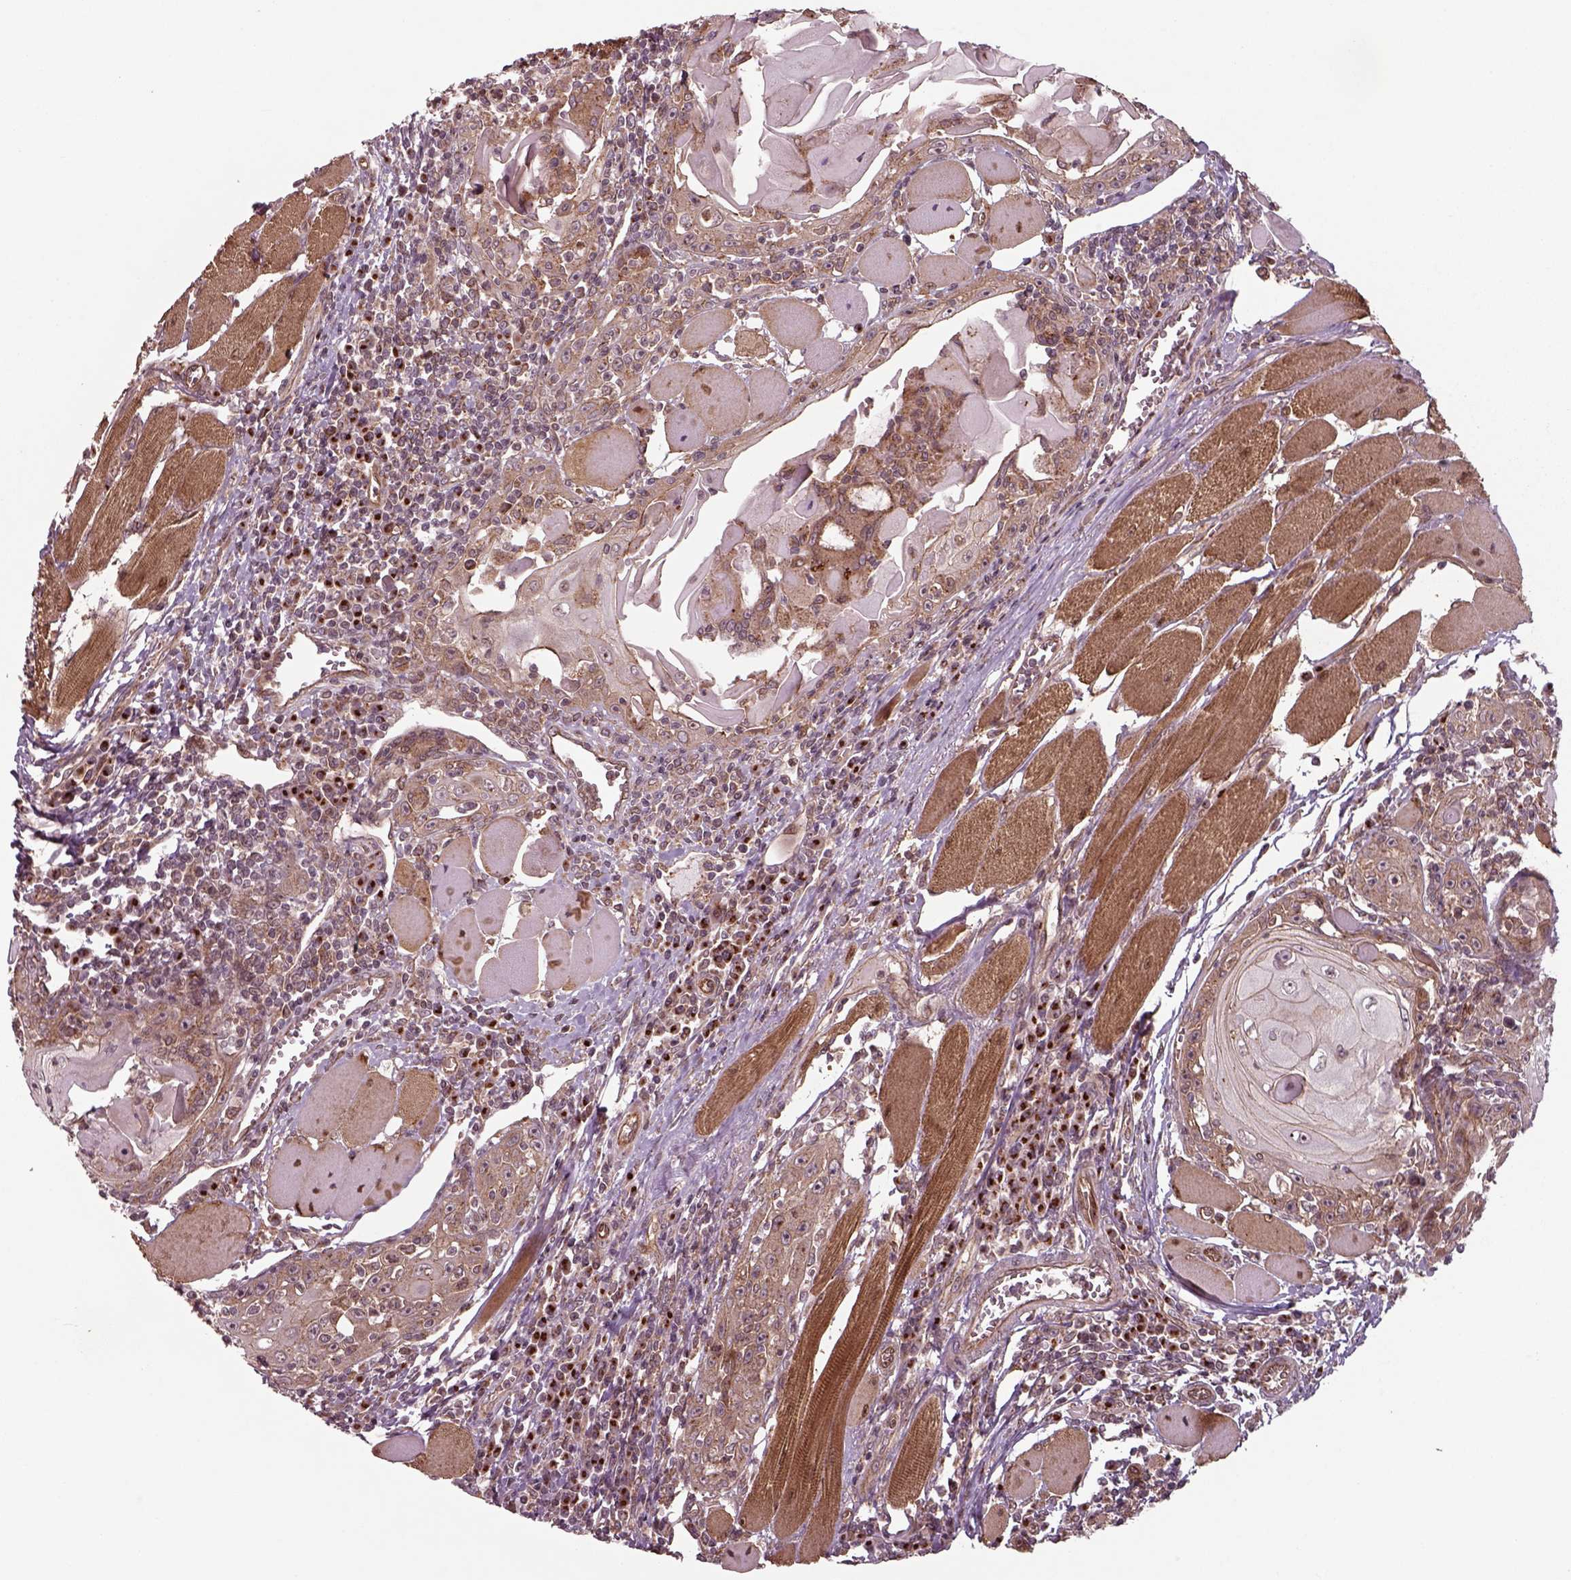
{"staining": {"intensity": "moderate", "quantity": "25%-75%", "location": "cytoplasmic/membranous"}, "tissue": "head and neck cancer", "cell_type": "Tumor cells", "image_type": "cancer", "snomed": [{"axis": "morphology", "description": "Normal tissue, NOS"}, {"axis": "morphology", "description": "Squamous cell carcinoma, NOS"}, {"axis": "topography", "description": "Oral tissue"}, {"axis": "topography", "description": "Head-Neck"}], "caption": "An immunohistochemistry micrograph of neoplastic tissue is shown. Protein staining in brown highlights moderate cytoplasmic/membranous positivity in head and neck cancer (squamous cell carcinoma) within tumor cells.", "gene": "CHMP3", "patient": {"sex": "male", "age": 52}}